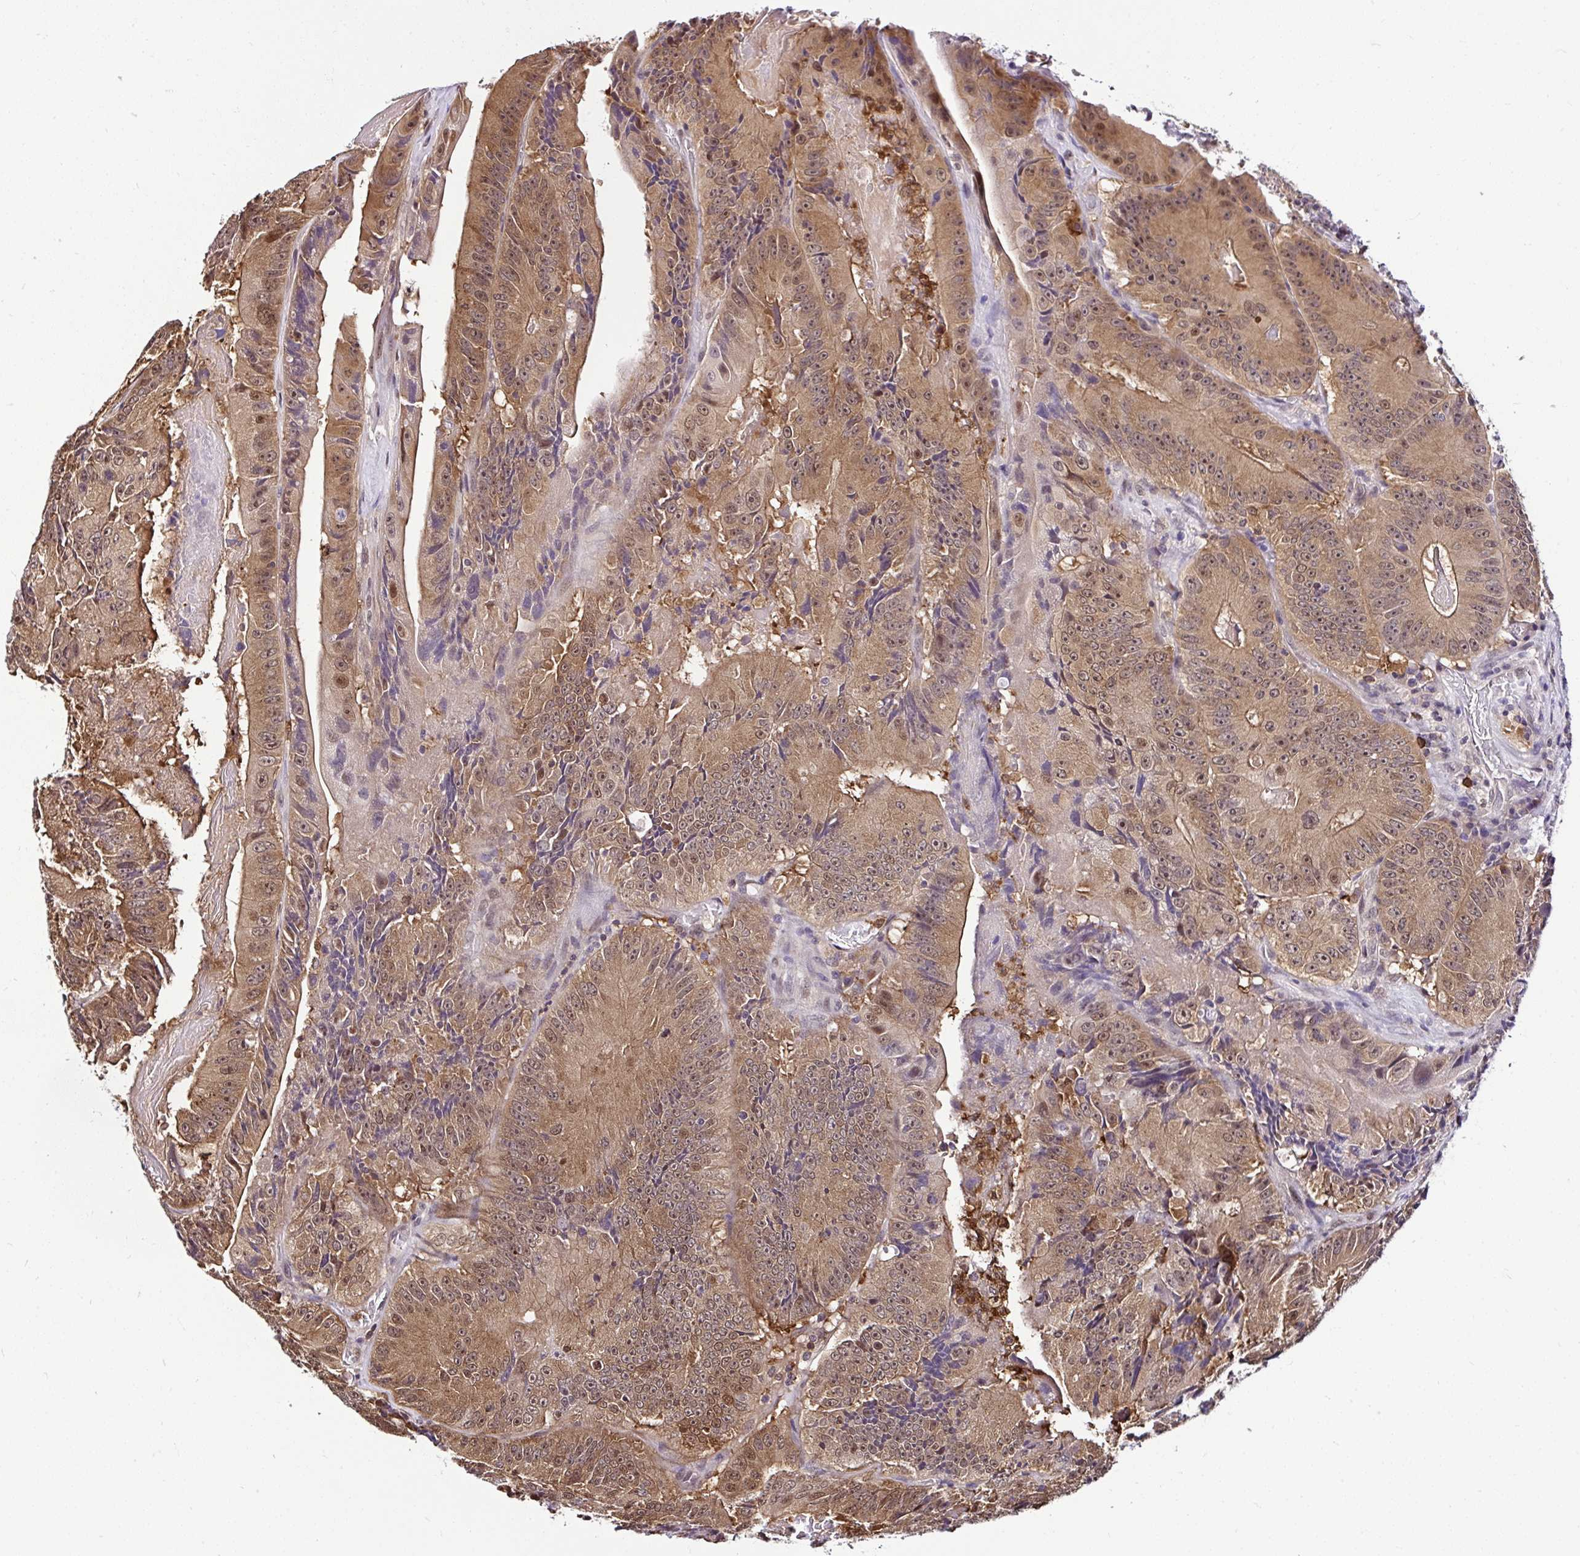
{"staining": {"intensity": "moderate", "quantity": ">75%", "location": "cytoplasmic/membranous,nuclear"}, "tissue": "colorectal cancer", "cell_type": "Tumor cells", "image_type": "cancer", "snomed": [{"axis": "morphology", "description": "Adenocarcinoma, NOS"}, {"axis": "topography", "description": "Colon"}], "caption": "The micrograph exhibits staining of adenocarcinoma (colorectal), revealing moderate cytoplasmic/membranous and nuclear protein expression (brown color) within tumor cells.", "gene": "PIN4", "patient": {"sex": "female", "age": 86}}